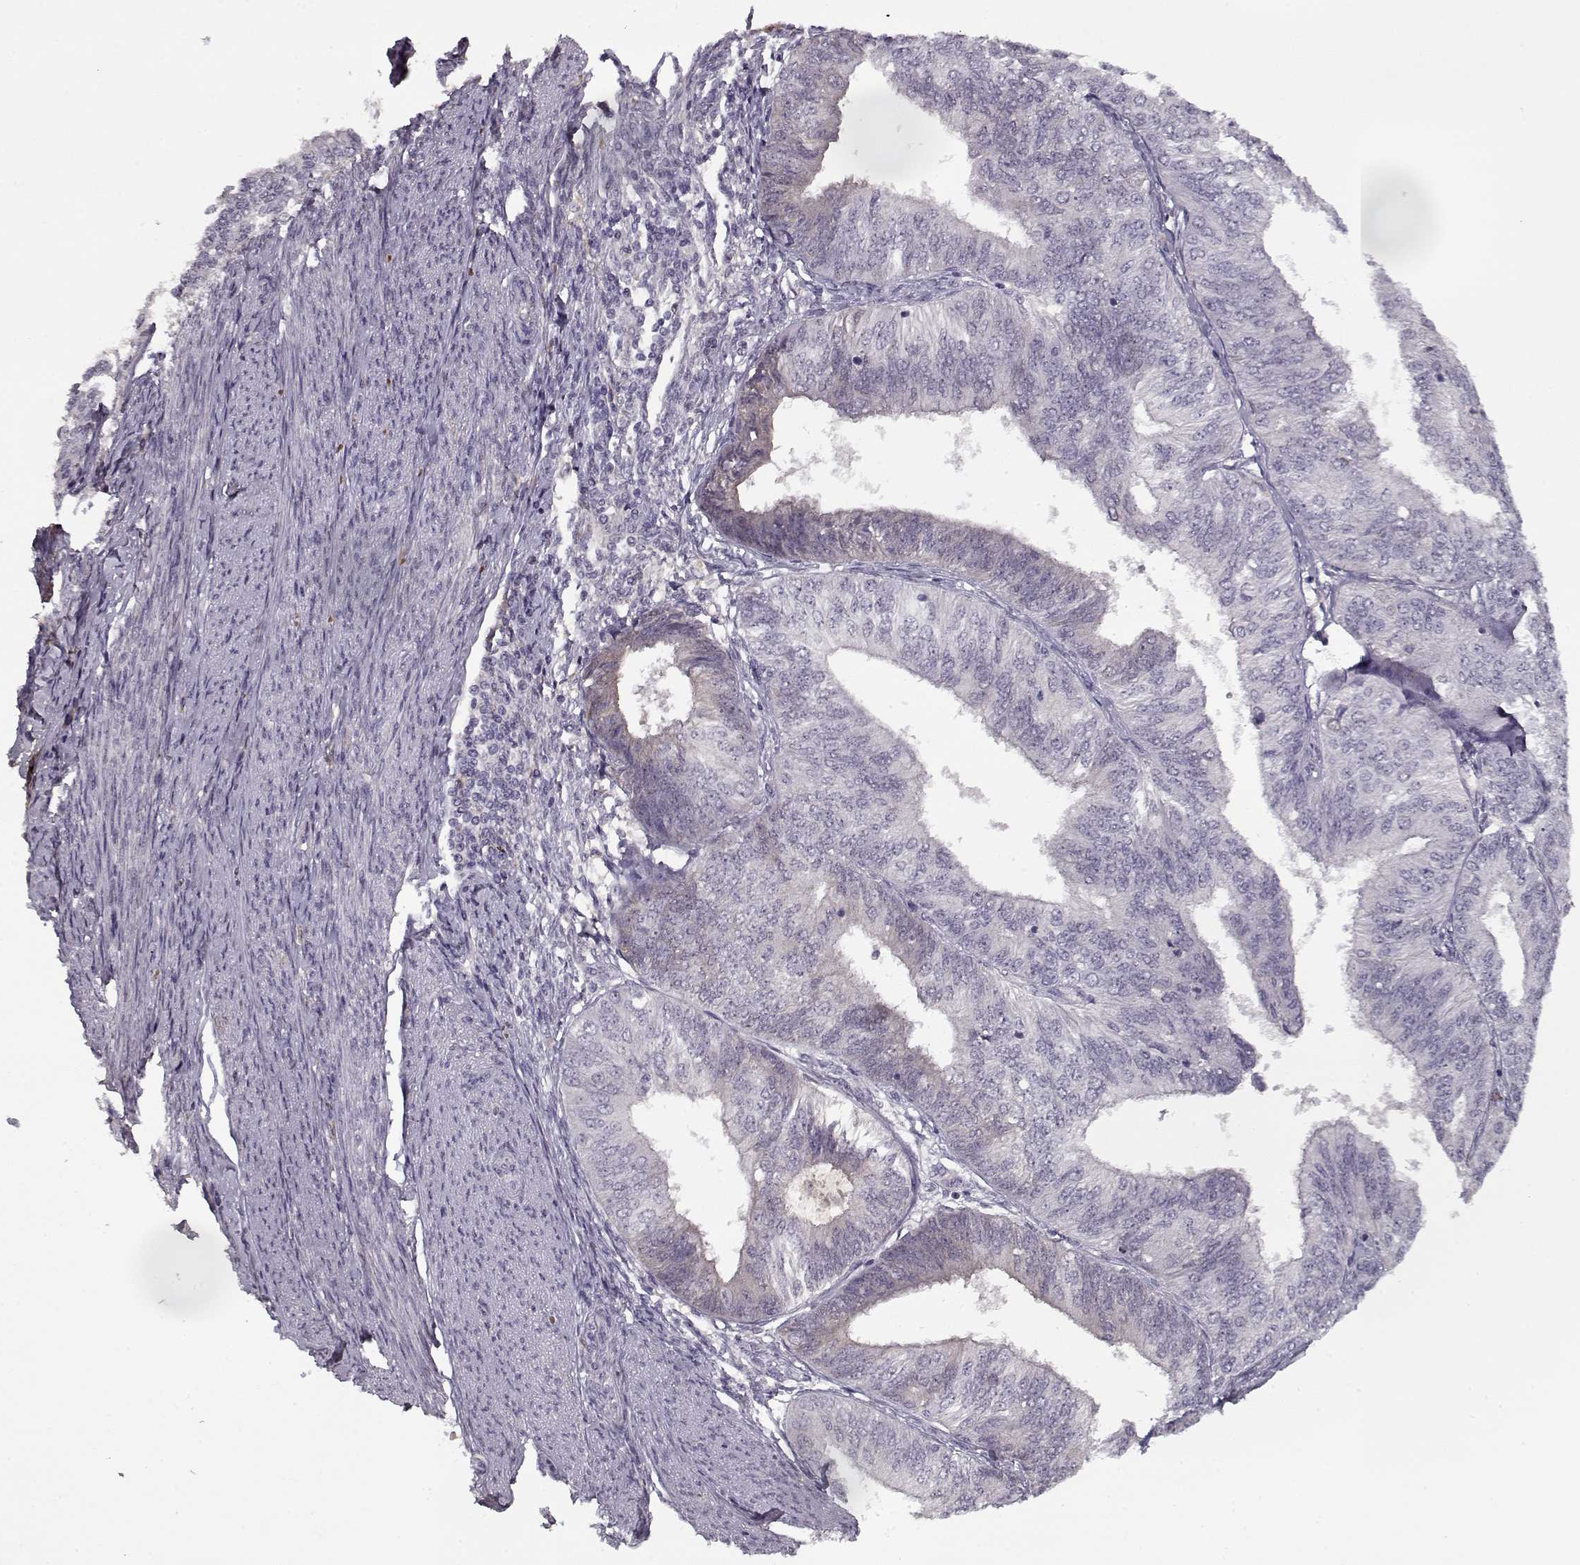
{"staining": {"intensity": "negative", "quantity": "none", "location": "none"}, "tissue": "endometrial cancer", "cell_type": "Tumor cells", "image_type": "cancer", "snomed": [{"axis": "morphology", "description": "Adenocarcinoma, NOS"}, {"axis": "topography", "description": "Endometrium"}], "caption": "Endometrial cancer was stained to show a protein in brown. There is no significant positivity in tumor cells.", "gene": "AFM", "patient": {"sex": "female", "age": 58}}